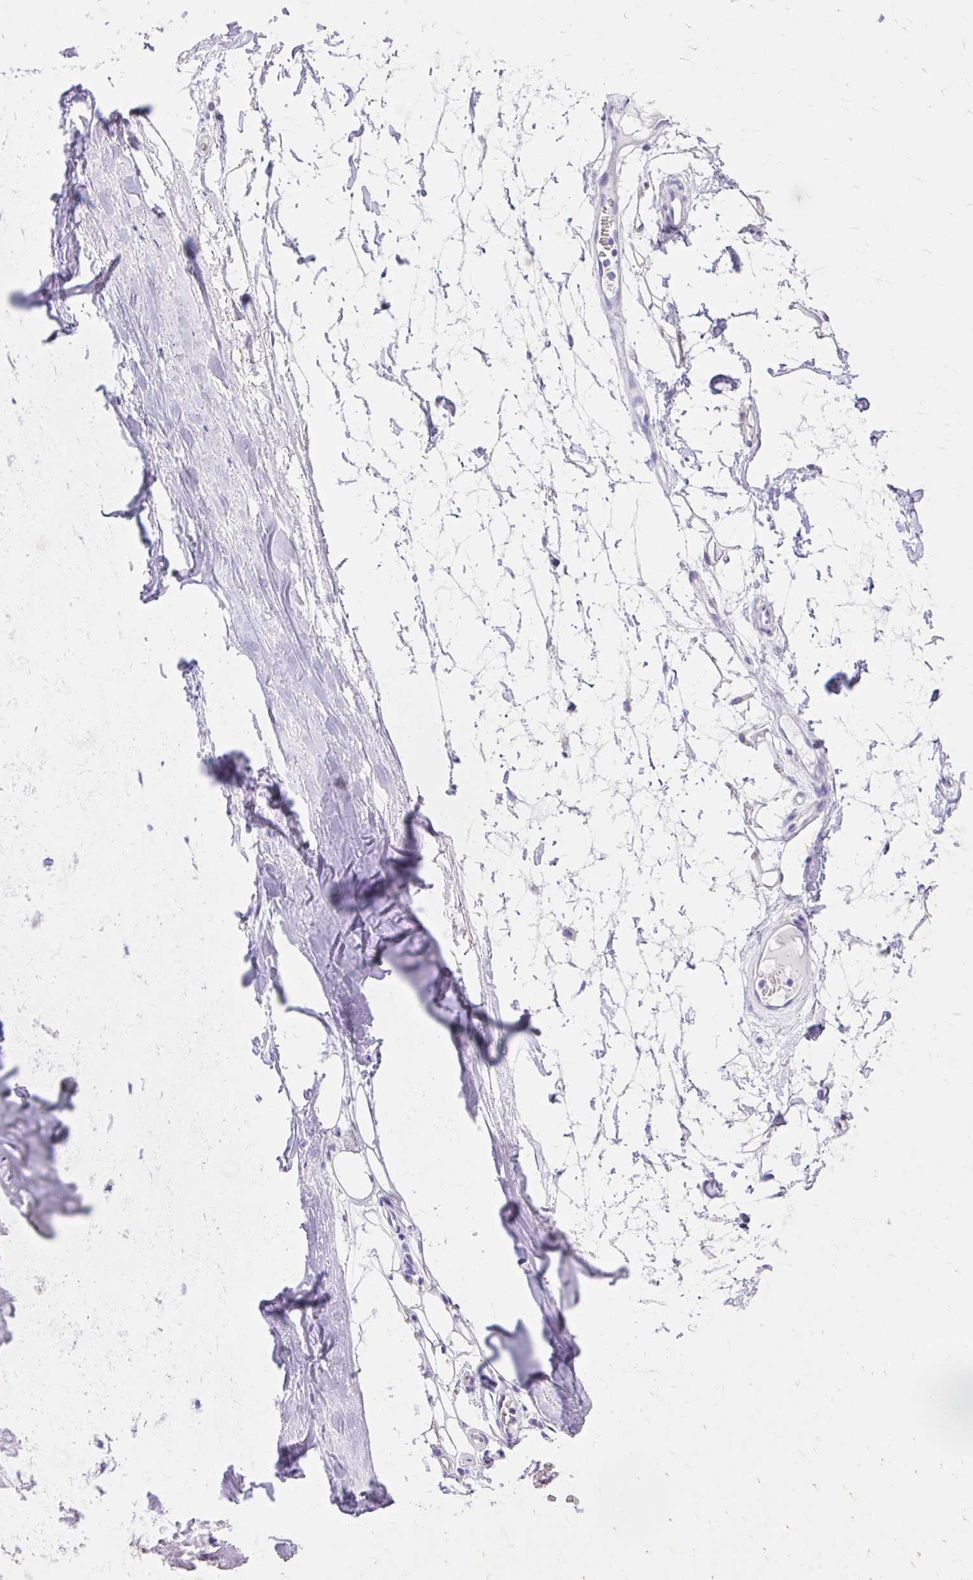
{"staining": {"intensity": "negative", "quantity": "none", "location": "none"}, "tissue": "adipose tissue", "cell_type": "Adipocytes", "image_type": "normal", "snomed": [{"axis": "morphology", "description": "Normal tissue, NOS"}, {"axis": "topography", "description": "Lymph node"}, {"axis": "topography", "description": "Cartilage tissue"}, {"axis": "topography", "description": "Nasopharynx"}], "caption": "Immunohistochemistry of benign human adipose tissue exhibits no expression in adipocytes.", "gene": "S100G", "patient": {"sex": "male", "age": 63}}